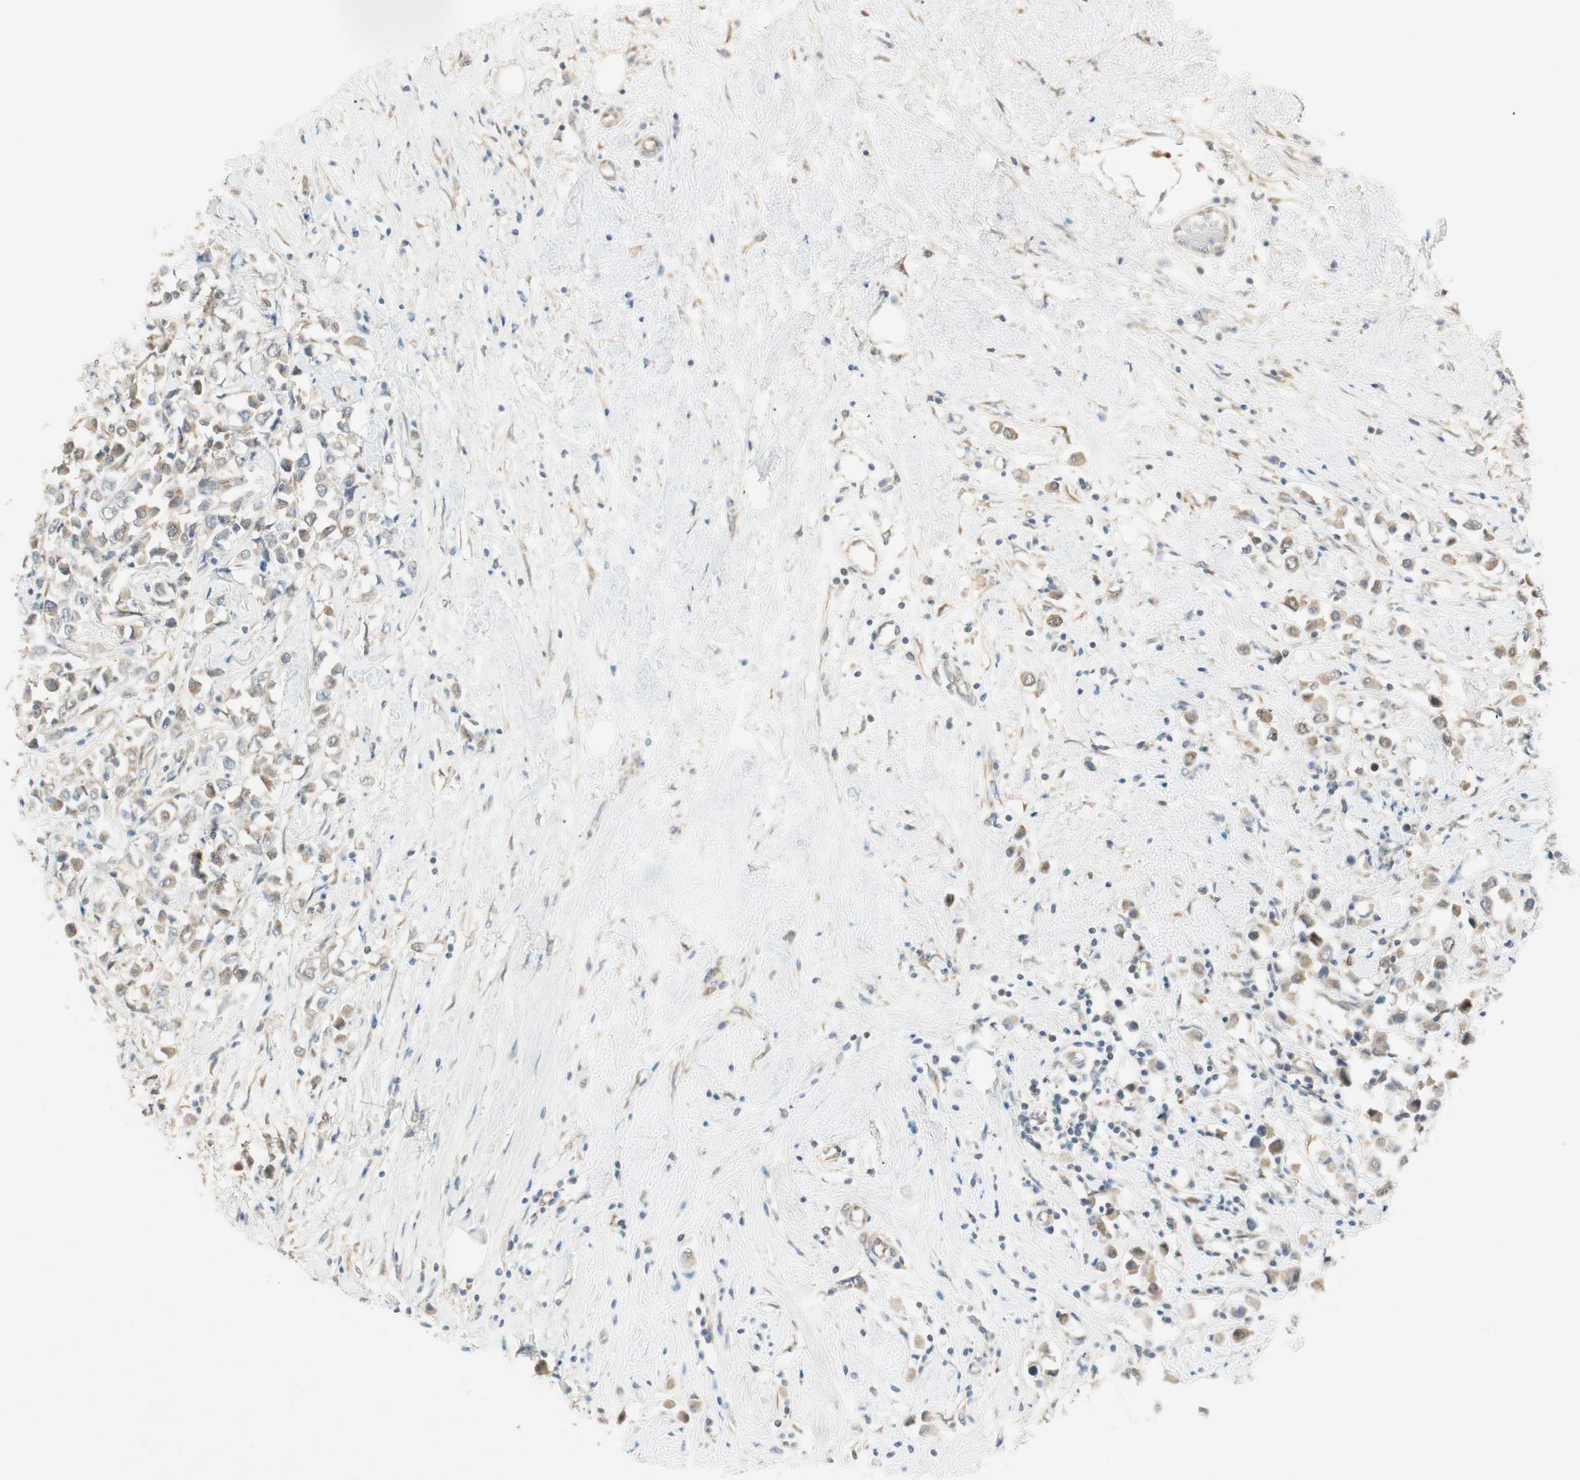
{"staining": {"intensity": "weak", "quantity": "25%-75%", "location": "cytoplasmic/membranous"}, "tissue": "breast cancer", "cell_type": "Tumor cells", "image_type": "cancer", "snomed": [{"axis": "morphology", "description": "Duct carcinoma"}, {"axis": "topography", "description": "Breast"}], "caption": "Immunohistochemical staining of human breast infiltrating ductal carcinoma reveals weak cytoplasmic/membranous protein expression in approximately 25%-75% of tumor cells.", "gene": "STON1-GTF2A1L", "patient": {"sex": "female", "age": 61}}